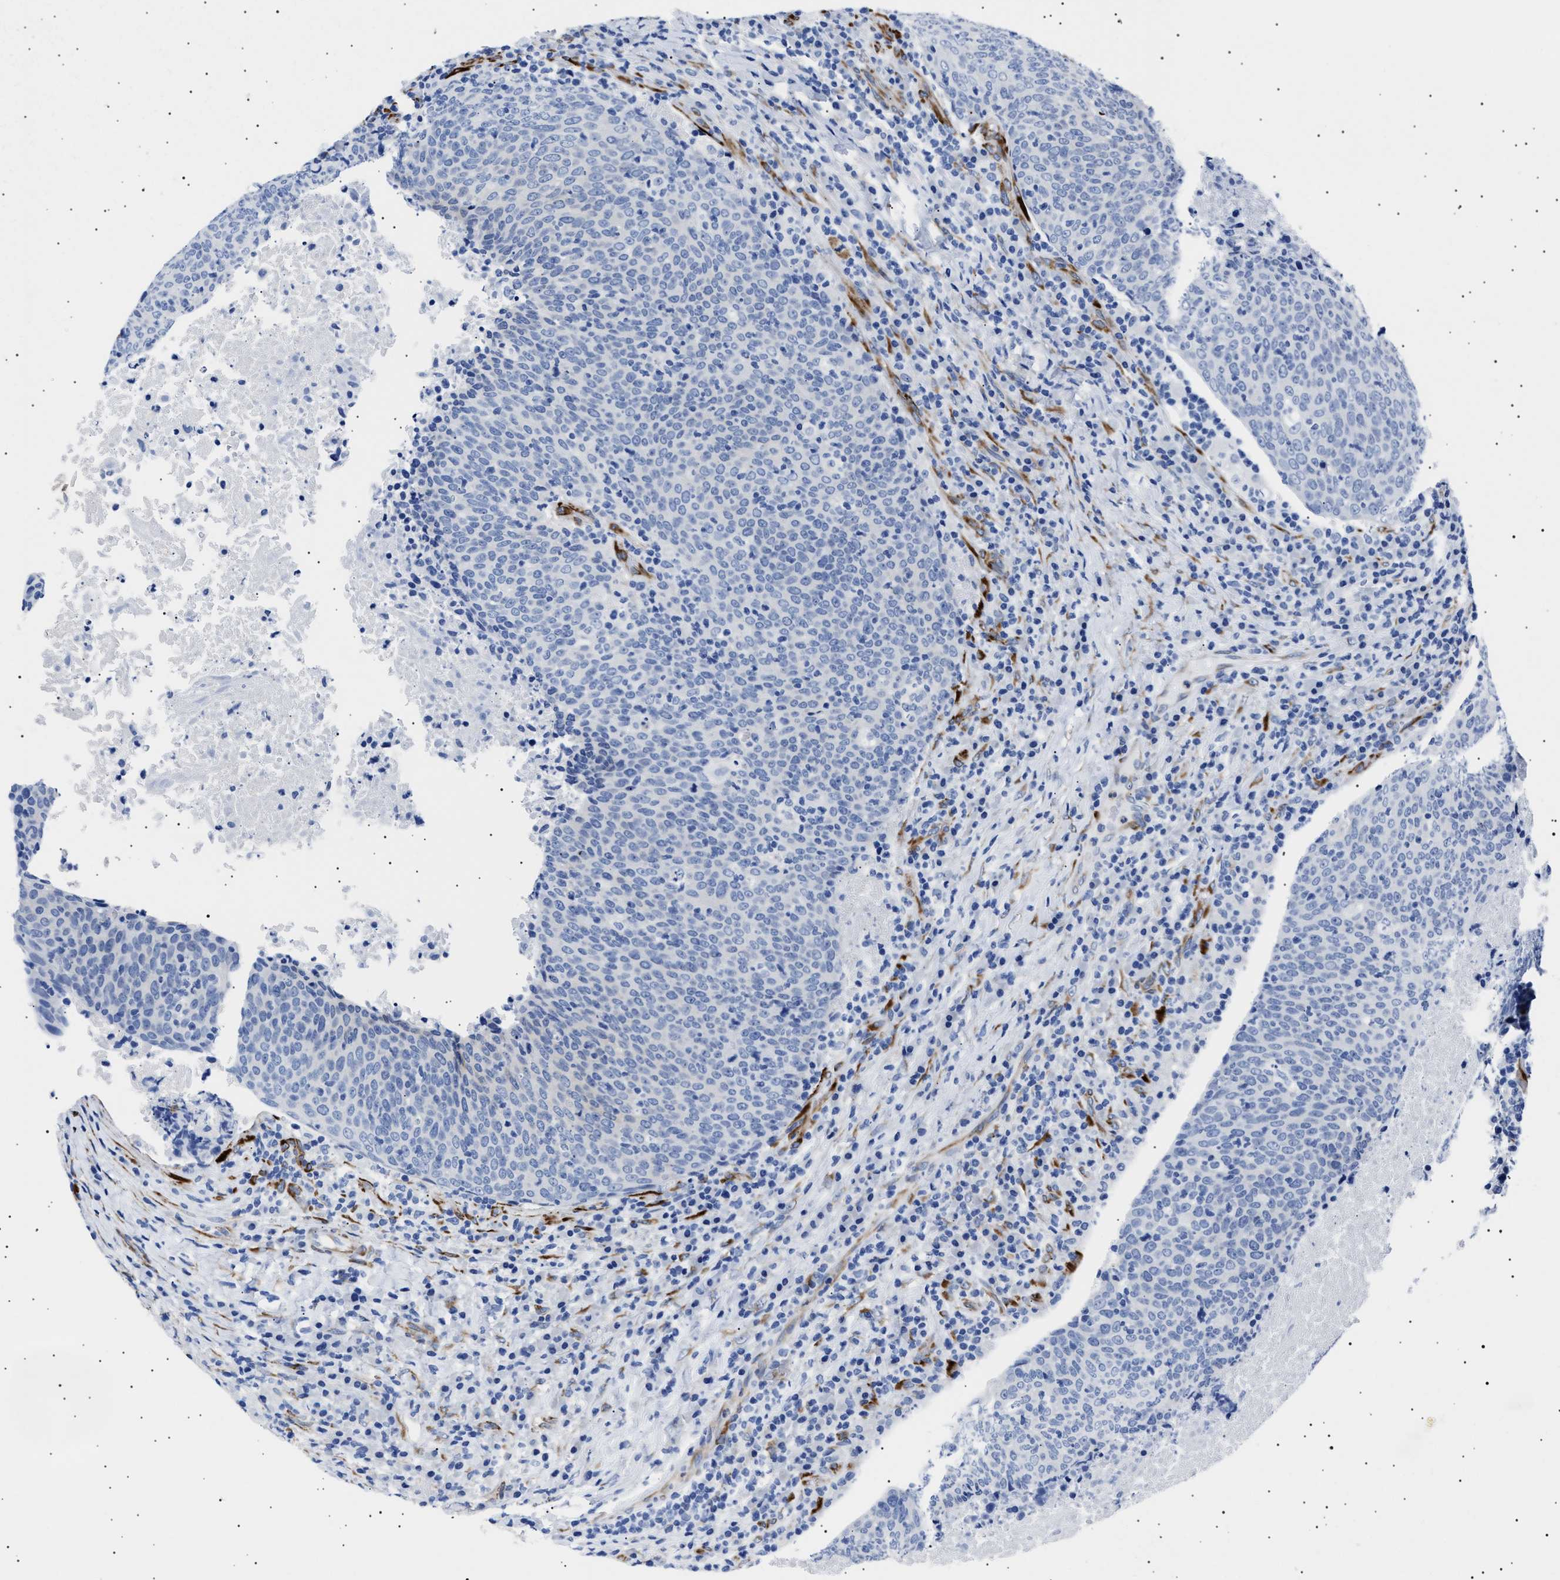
{"staining": {"intensity": "negative", "quantity": "none", "location": "none"}, "tissue": "head and neck cancer", "cell_type": "Tumor cells", "image_type": "cancer", "snomed": [{"axis": "morphology", "description": "Squamous cell carcinoma, NOS"}, {"axis": "morphology", "description": "Squamous cell carcinoma, metastatic, NOS"}, {"axis": "topography", "description": "Lymph node"}, {"axis": "topography", "description": "Head-Neck"}], "caption": "Protein analysis of head and neck cancer shows no significant staining in tumor cells.", "gene": "HEMGN", "patient": {"sex": "male", "age": 62}}